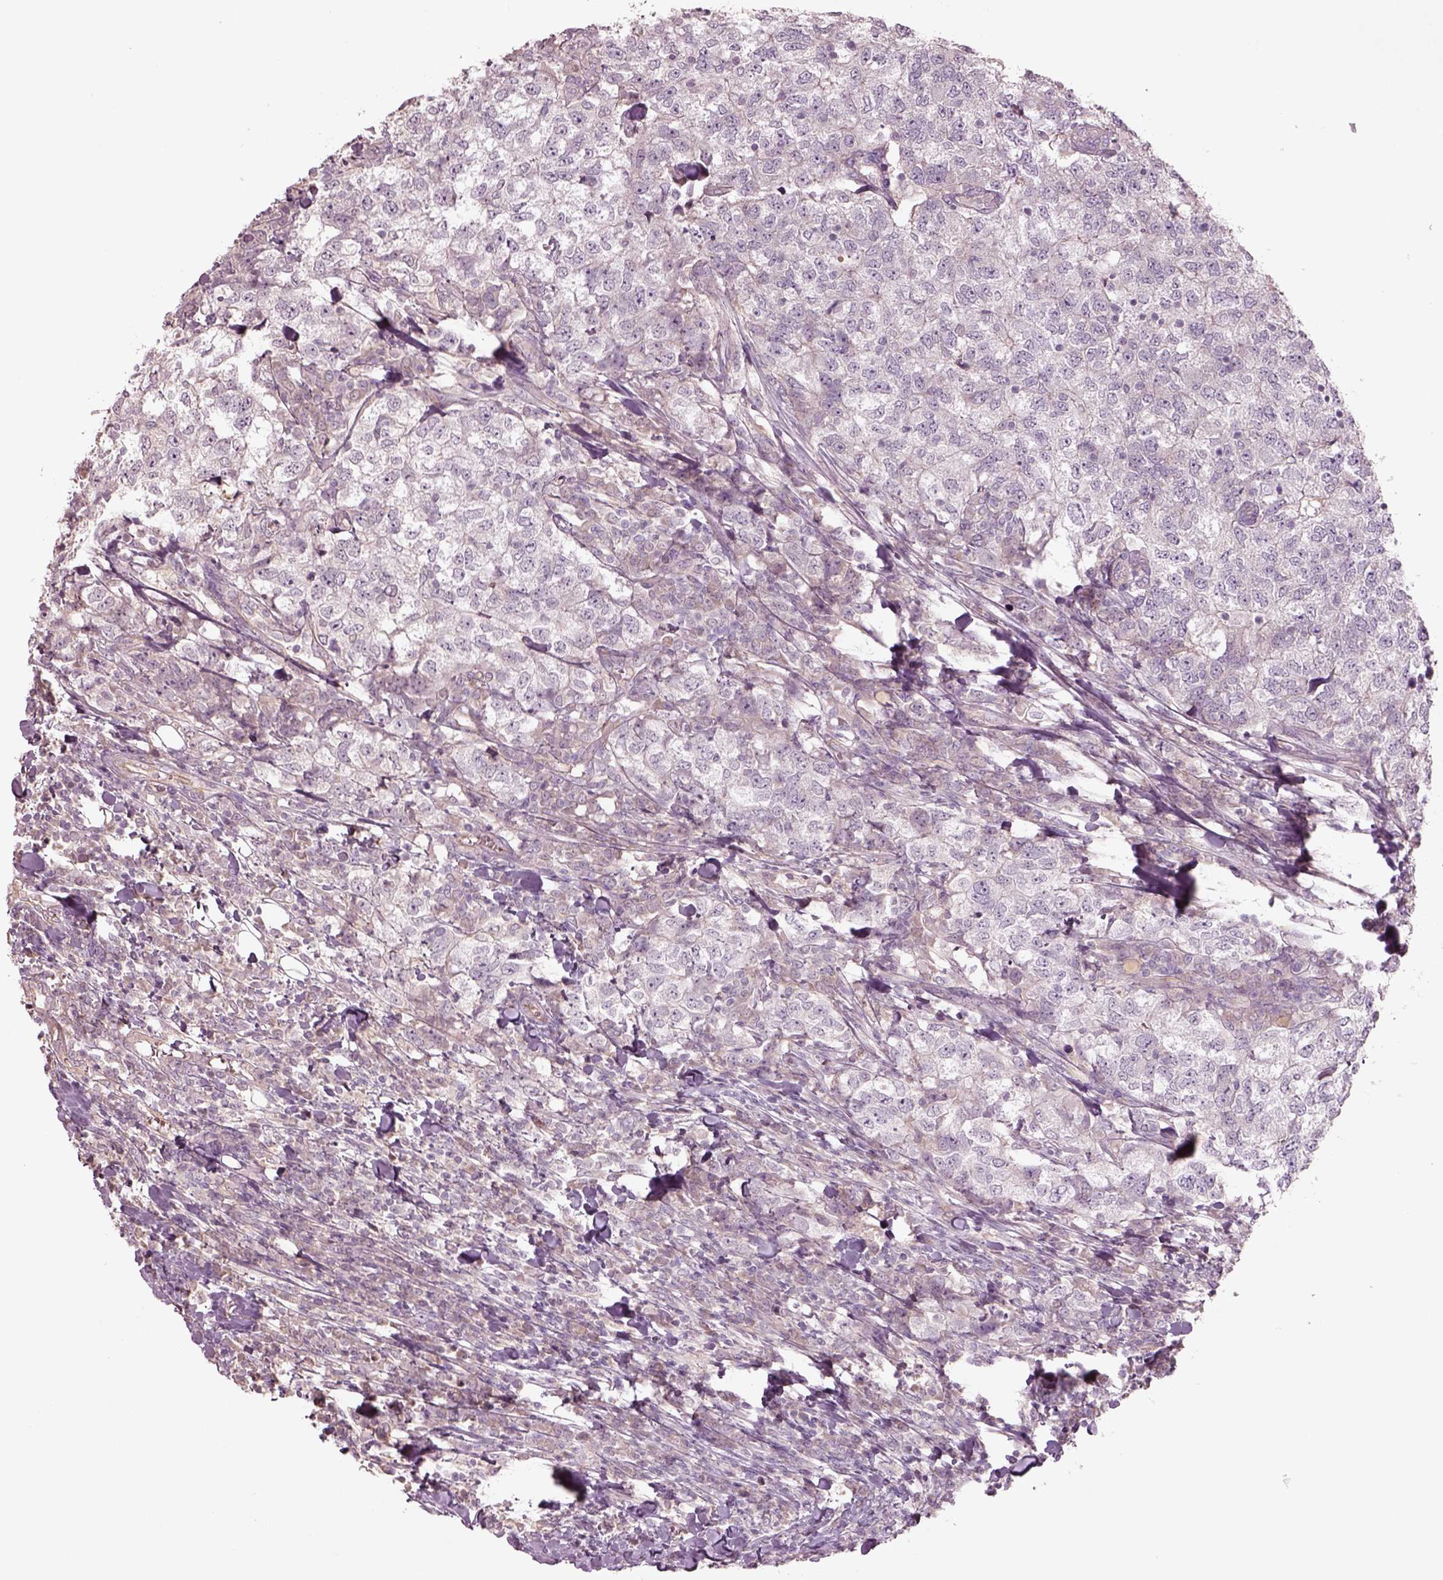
{"staining": {"intensity": "negative", "quantity": "none", "location": "none"}, "tissue": "breast cancer", "cell_type": "Tumor cells", "image_type": "cancer", "snomed": [{"axis": "morphology", "description": "Duct carcinoma"}, {"axis": "topography", "description": "Breast"}], "caption": "Immunohistochemistry (IHC) micrograph of infiltrating ductal carcinoma (breast) stained for a protein (brown), which displays no staining in tumor cells.", "gene": "DUOXA2", "patient": {"sex": "female", "age": 30}}